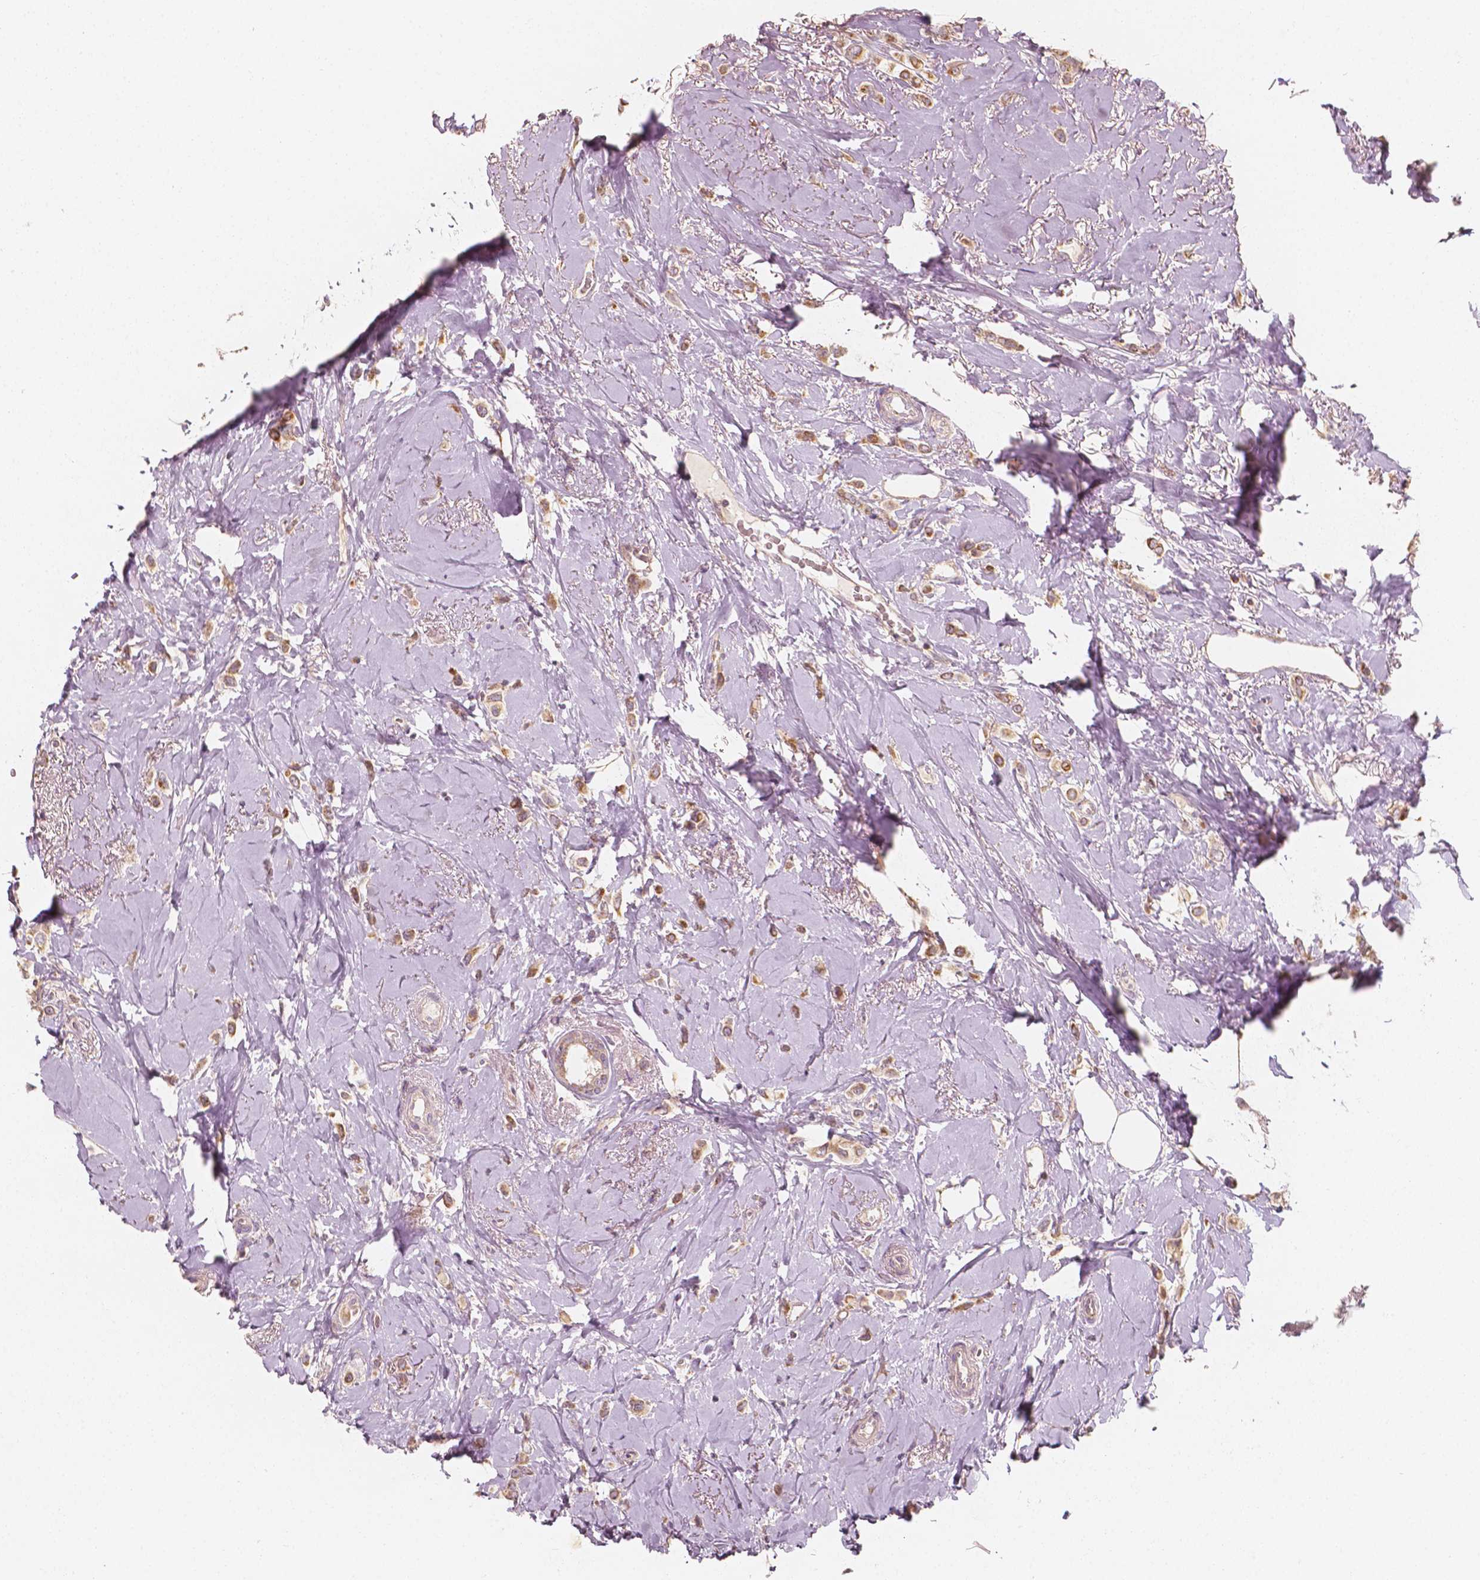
{"staining": {"intensity": "weak", "quantity": ">75%", "location": "cytoplasmic/membranous"}, "tissue": "breast cancer", "cell_type": "Tumor cells", "image_type": "cancer", "snomed": [{"axis": "morphology", "description": "Lobular carcinoma"}, {"axis": "topography", "description": "Breast"}], "caption": "Immunohistochemistry (IHC) (DAB) staining of breast lobular carcinoma demonstrates weak cytoplasmic/membranous protein expression in about >75% of tumor cells.", "gene": "SHPK", "patient": {"sex": "female", "age": 66}}